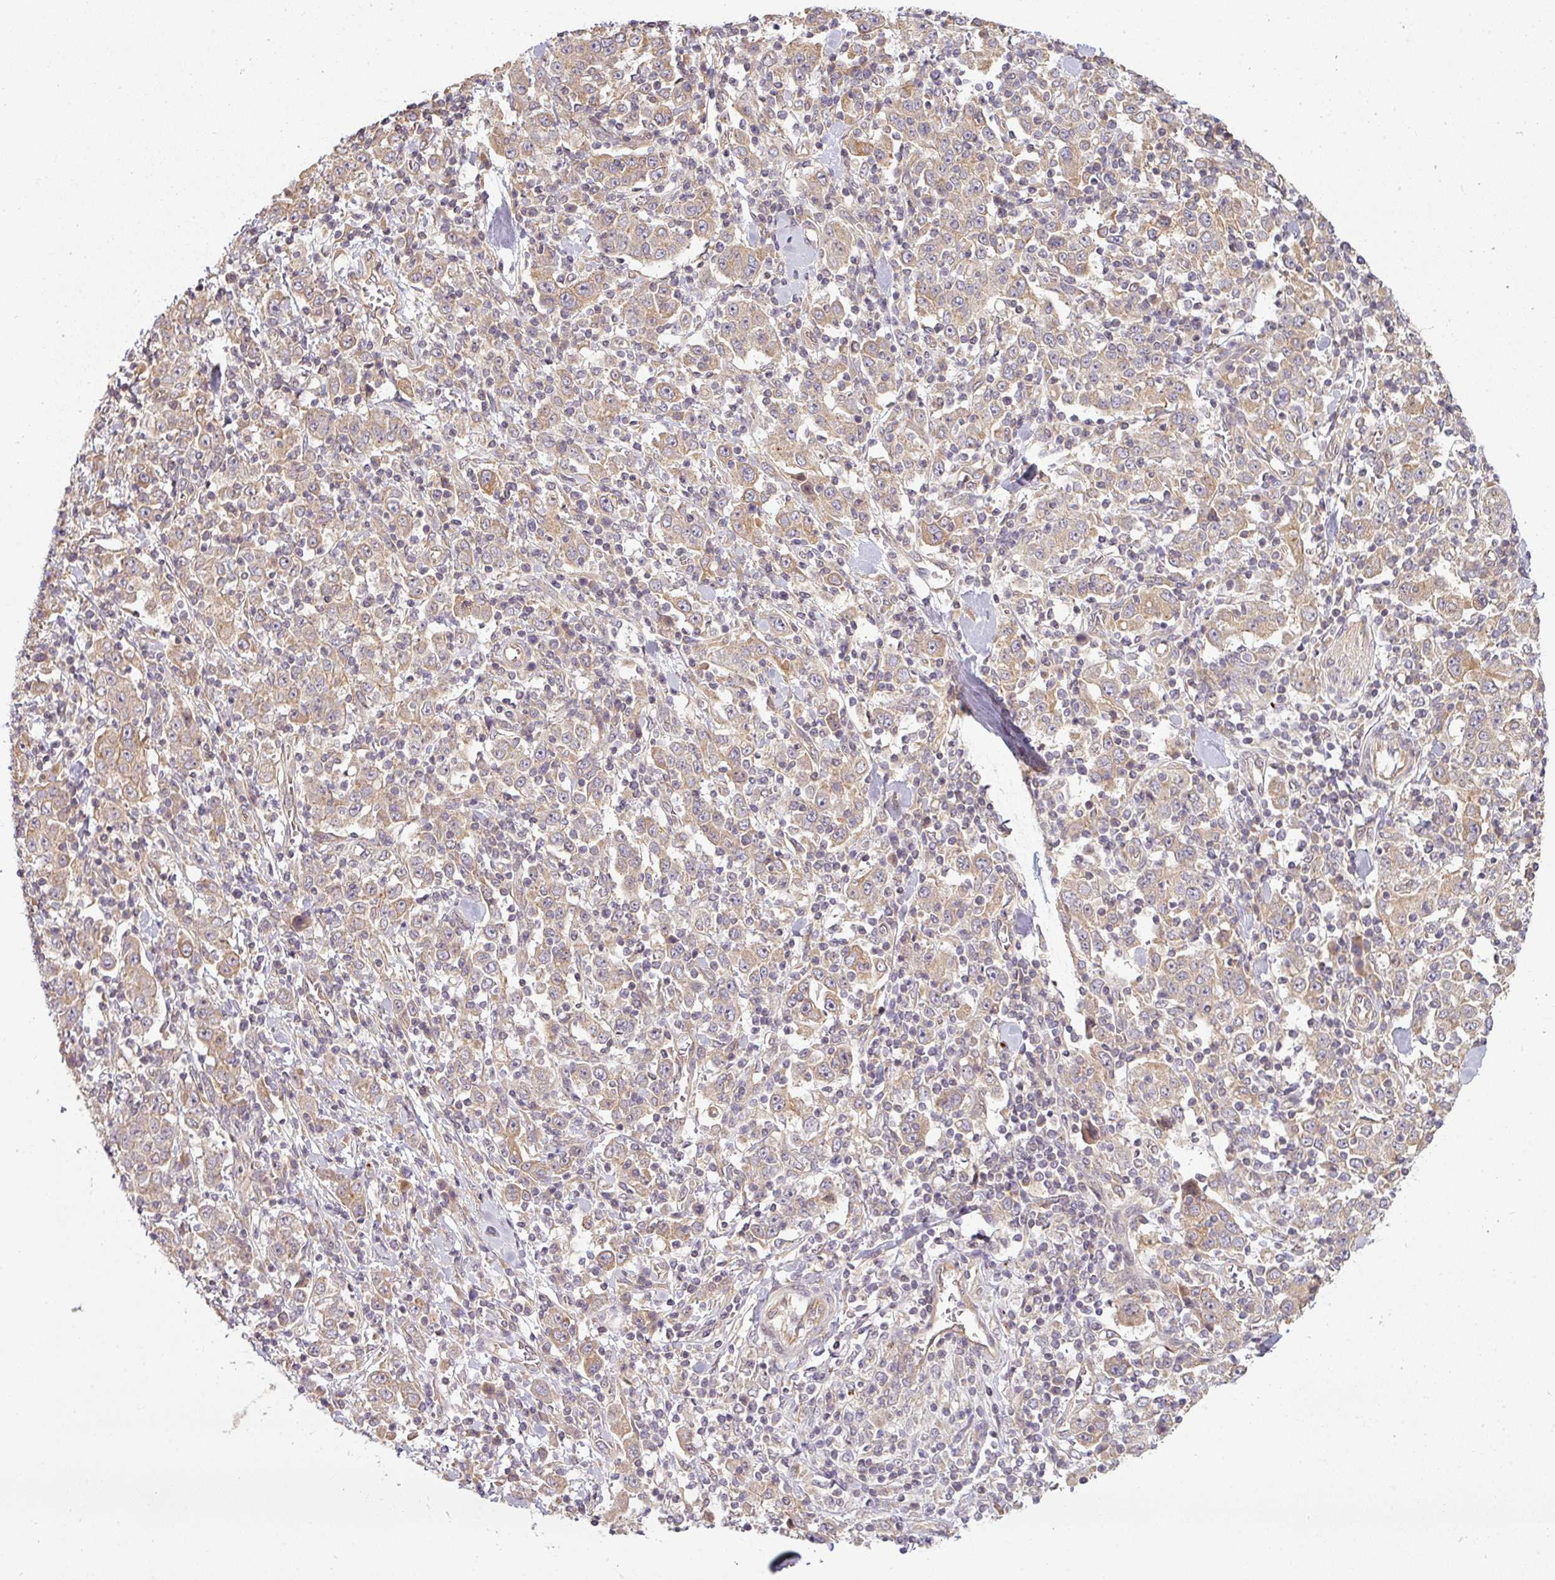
{"staining": {"intensity": "moderate", "quantity": "<25%", "location": "cytoplasmic/membranous"}, "tissue": "stomach cancer", "cell_type": "Tumor cells", "image_type": "cancer", "snomed": [{"axis": "morphology", "description": "Normal tissue, NOS"}, {"axis": "morphology", "description": "Adenocarcinoma, NOS"}, {"axis": "topography", "description": "Stomach, upper"}, {"axis": "topography", "description": "Stomach"}], "caption": "Protein expression by IHC reveals moderate cytoplasmic/membranous positivity in approximately <25% of tumor cells in stomach cancer (adenocarcinoma). Using DAB (3,3'-diaminobenzidine) (brown) and hematoxylin (blue) stains, captured at high magnification using brightfield microscopy.", "gene": "RNF31", "patient": {"sex": "male", "age": 59}}